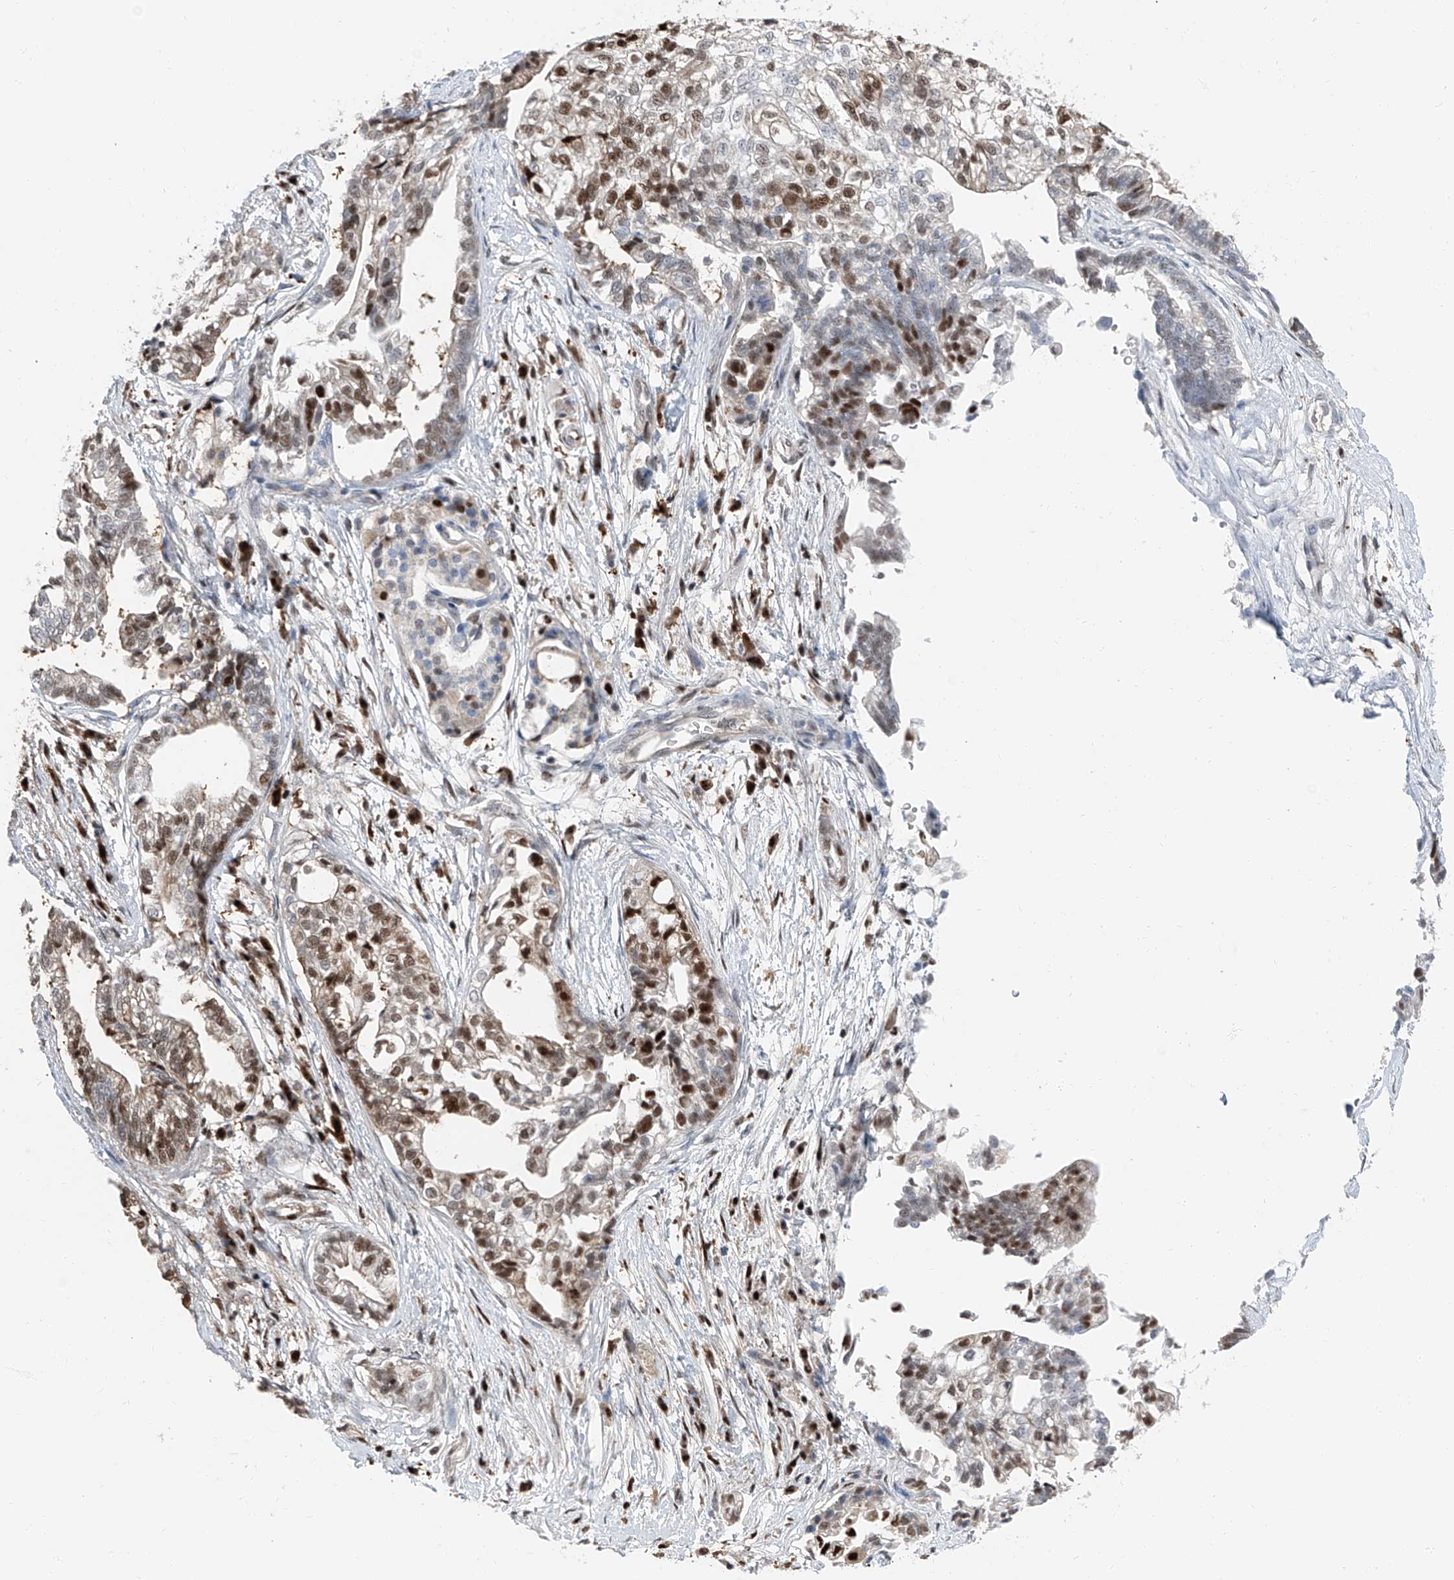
{"staining": {"intensity": "moderate", "quantity": "25%-75%", "location": "nuclear"}, "tissue": "pancreatic cancer", "cell_type": "Tumor cells", "image_type": "cancer", "snomed": [{"axis": "morphology", "description": "Adenocarcinoma, NOS"}, {"axis": "topography", "description": "Pancreas"}], "caption": "The image exhibits staining of pancreatic cancer (adenocarcinoma), revealing moderate nuclear protein positivity (brown color) within tumor cells.", "gene": "PSMB10", "patient": {"sex": "male", "age": 72}}